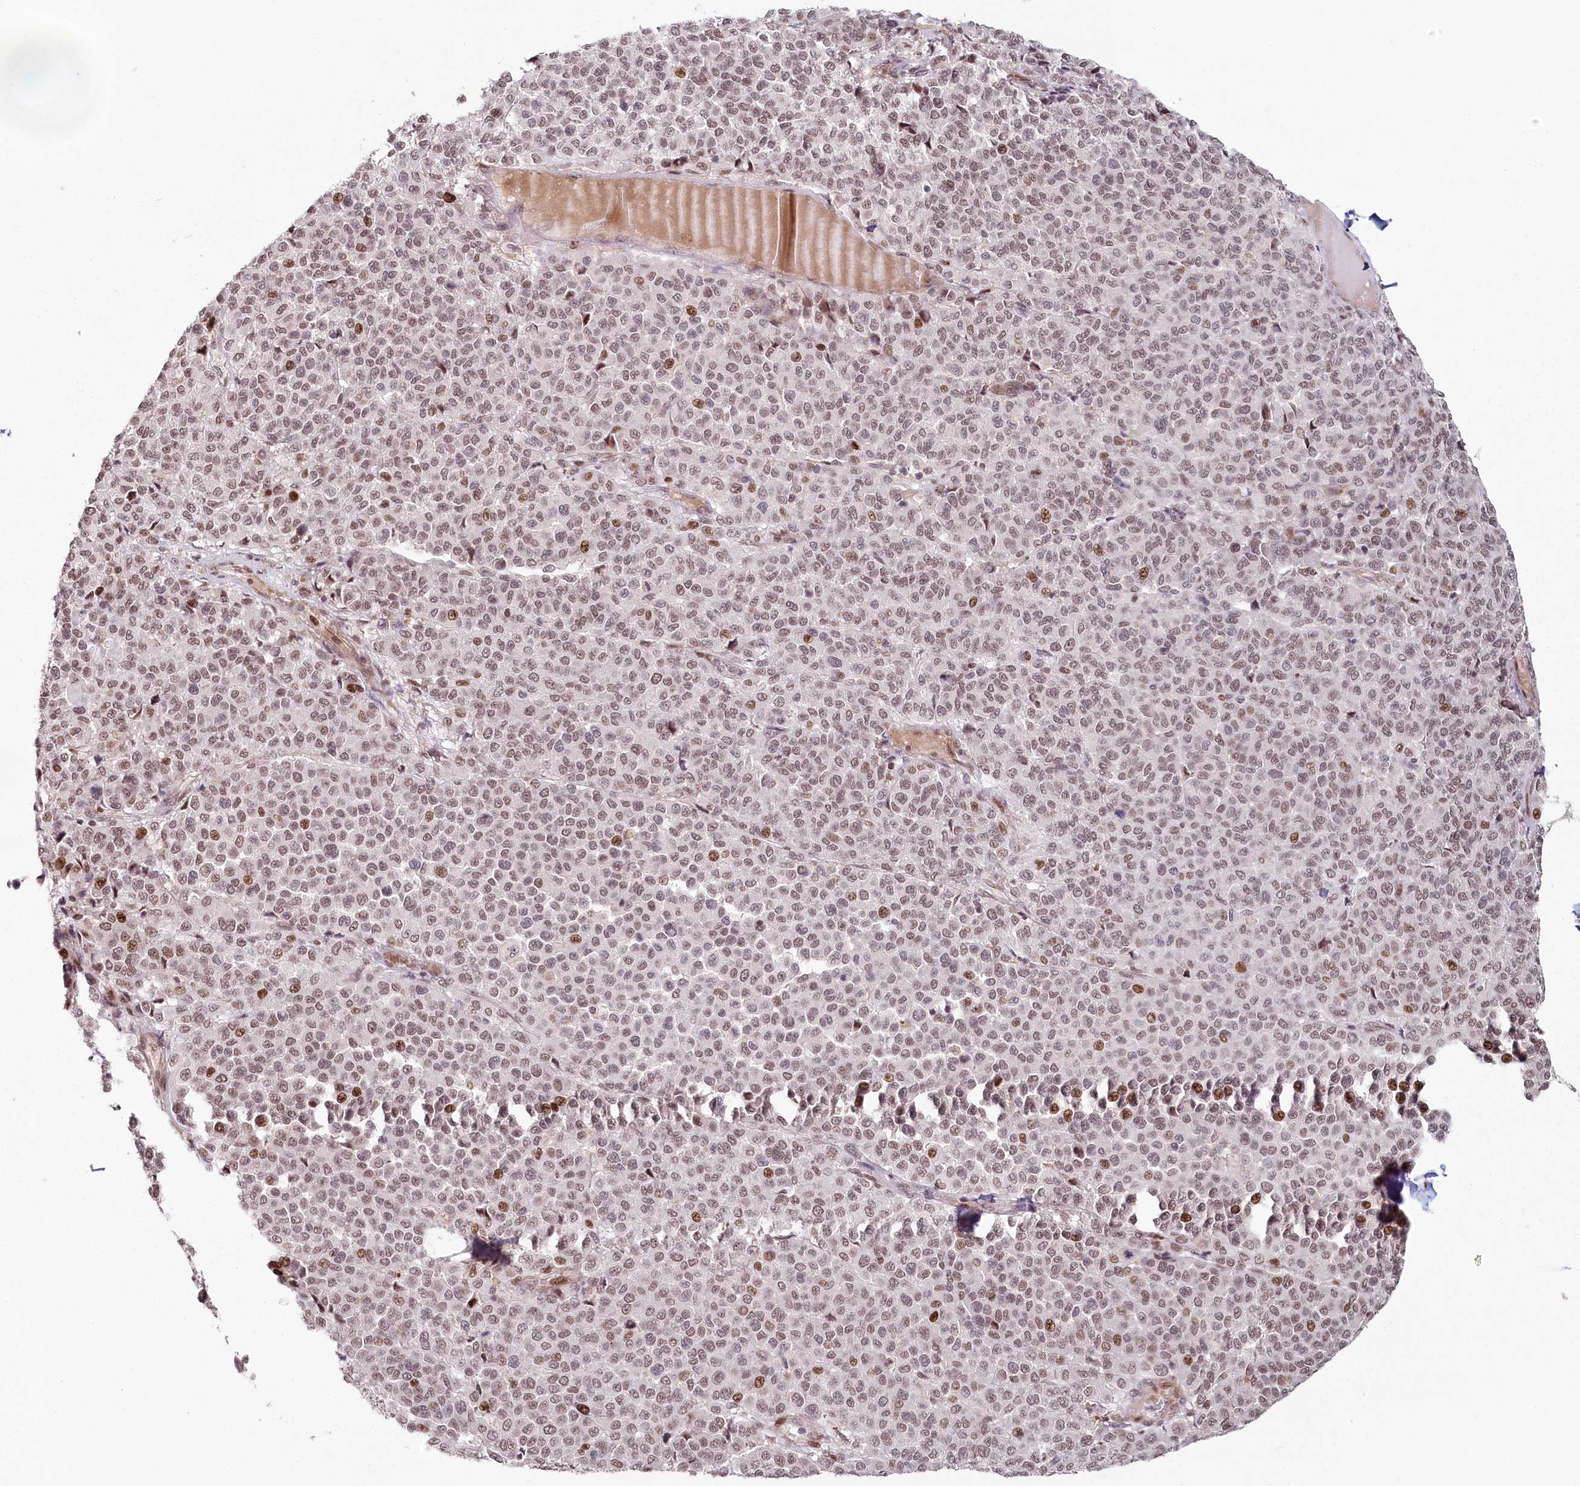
{"staining": {"intensity": "moderate", "quantity": ">75%", "location": "nuclear"}, "tissue": "melanoma", "cell_type": "Tumor cells", "image_type": "cancer", "snomed": [{"axis": "morphology", "description": "Malignant melanoma, Metastatic site"}, {"axis": "topography", "description": "Pancreas"}], "caption": "Tumor cells reveal medium levels of moderate nuclear positivity in approximately >75% of cells in human malignant melanoma (metastatic site).", "gene": "FAM204A", "patient": {"sex": "female", "age": 30}}